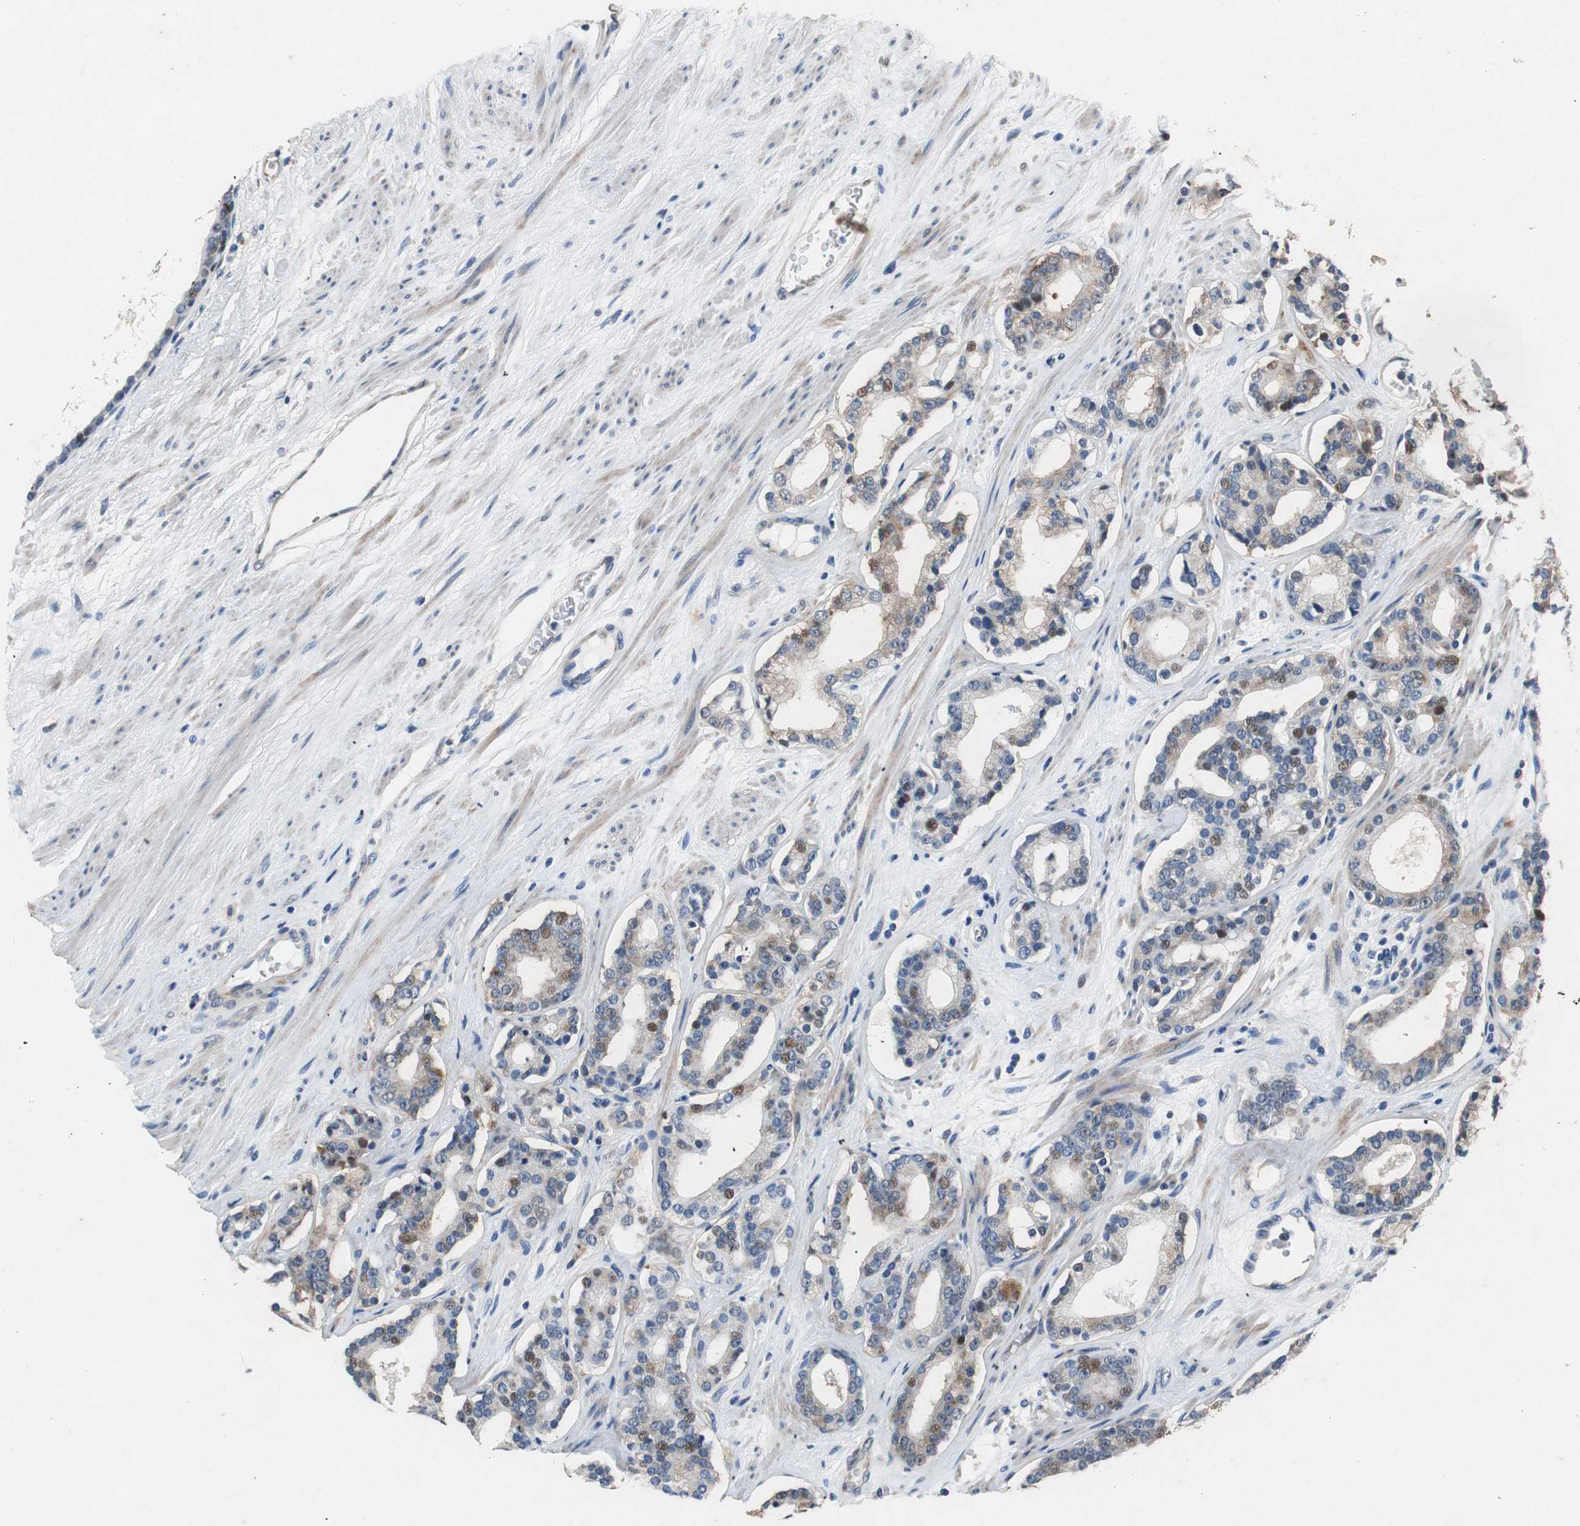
{"staining": {"intensity": "moderate", "quantity": "<25%", "location": "cytoplasmic/membranous,nuclear"}, "tissue": "prostate cancer", "cell_type": "Tumor cells", "image_type": "cancer", "snomed": [{"axis": "morphology", "description": "Adenocarcinoma, Low grade"}, {"axis": "topography", "description": "Prostate"}], "caption": "Prostate cancer (adenocarcinoma (low-grade)) stained with DAB immunohistochemistry reveals low levels of moderate cytoplasmic/membranous and nuclear expression in approximately <25% of tumor cells.", "gene": "RPL35", "patient": {"sex": "male", "age": 63}}